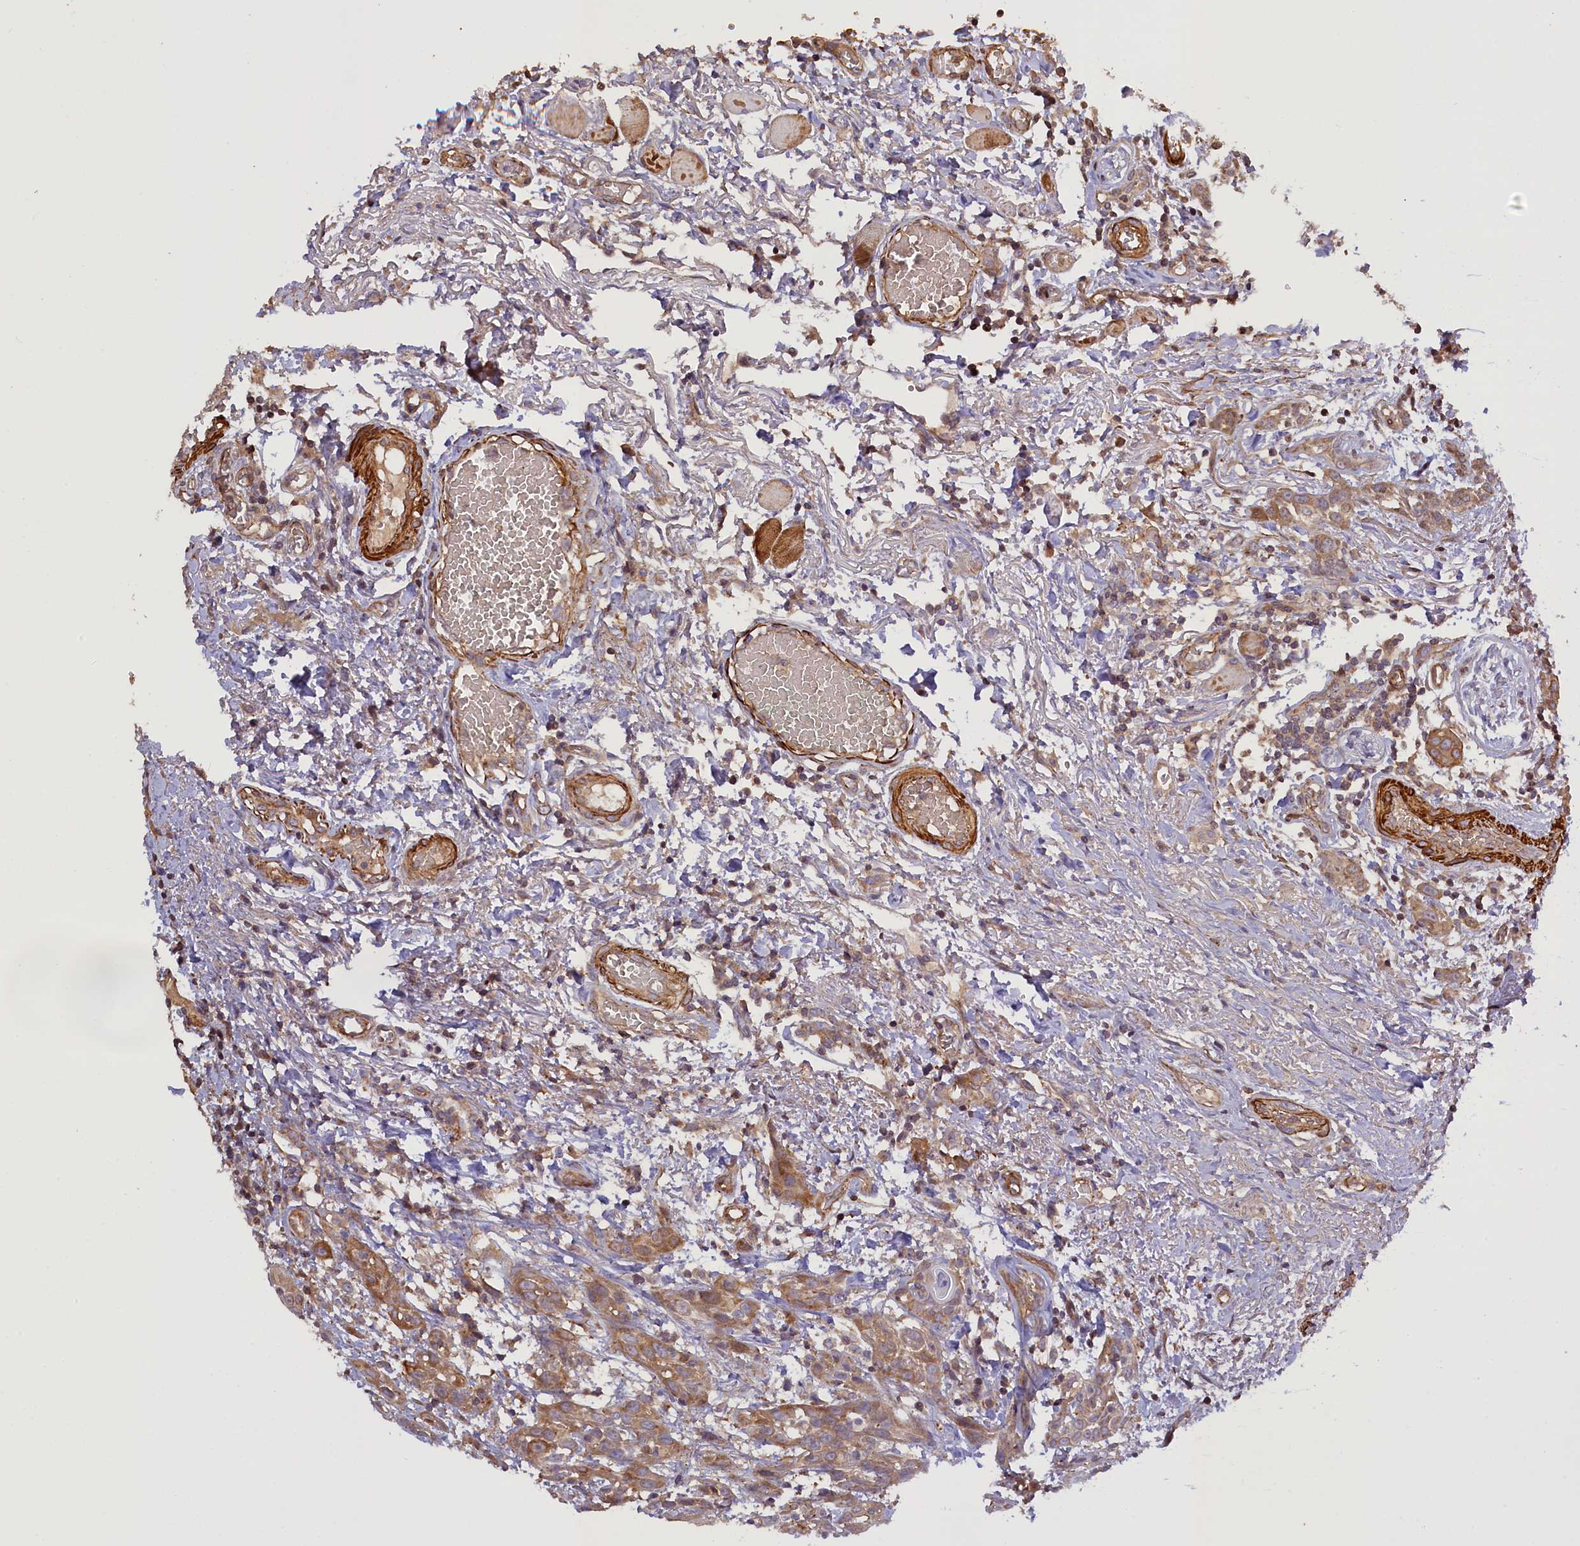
{"staining": {"intensity": "weak", "quantity": "25%-75%", "location": "cytoplasmic/membranous"}, "tissue": "head and neck cancer", "cell_type": "Tumor cells", "image_type": "cancer", "snomed": [{"axis": "morphology", "description": "Squamous cell carcinoma, NOS"}, {"axis": "topography", "description": "Oral tissue"}, {"axis": "topography", "description": "Head-Neck"}], "caption": "Squamous cell carcinoma (head and neck) was stained to show a protein in brown. There is low levels of weak cytoplasmic/membranous expression in about 25%-75% of tumor cells. (Stains: DAB (3,3'-diaminobenzidine) in brown, nuclei in blue, Microscopy: brightfield microscopy at high magnification).", "gene": "FUZ", "patient": {"sex": "female", "age": 50}}